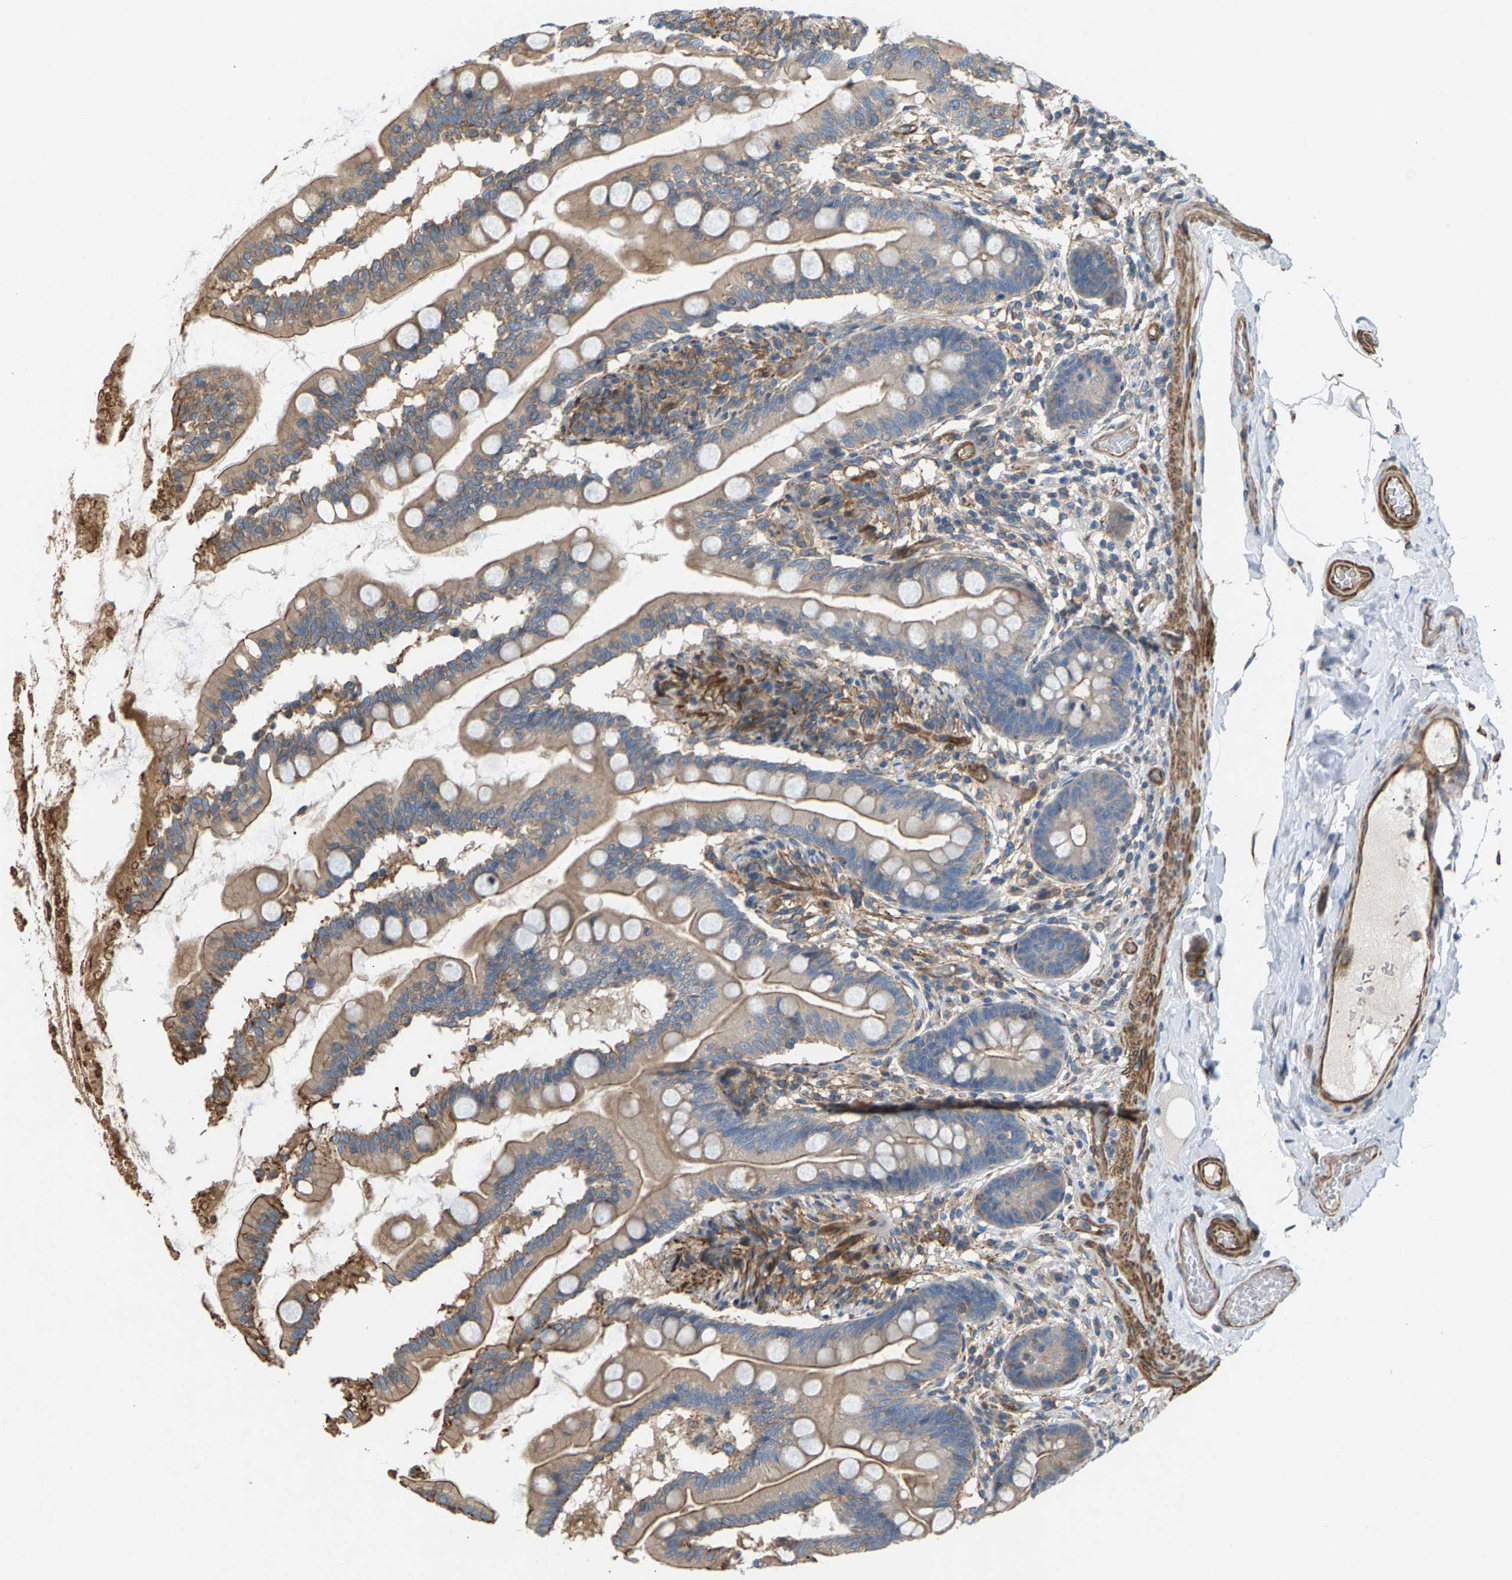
{"staining": {"intensity": "moderate", "quantity": "25%-75%", "location": "cytoplasmic/membranous"}, "tissue": "small intestine", "cell_type": "Glandular cells", "image_type": "normal", "snomed": [{"axis": "morphology", "description": "Normal tissue, NOS"}, {"axis": "topography", "description": "Small intestine"}], "caption": "Glandular cells demonstrate moderate cytoplasmic/membranous expression in approximately 25%-75% of cells in unremarkable small intestine. The staining is performed using DAB brown chromogen to label protein expression. The nuclei are counter-stained blue using hematoxylin.", "gene": "PDCL", "patient": {"sex": "female", "age": 56}}